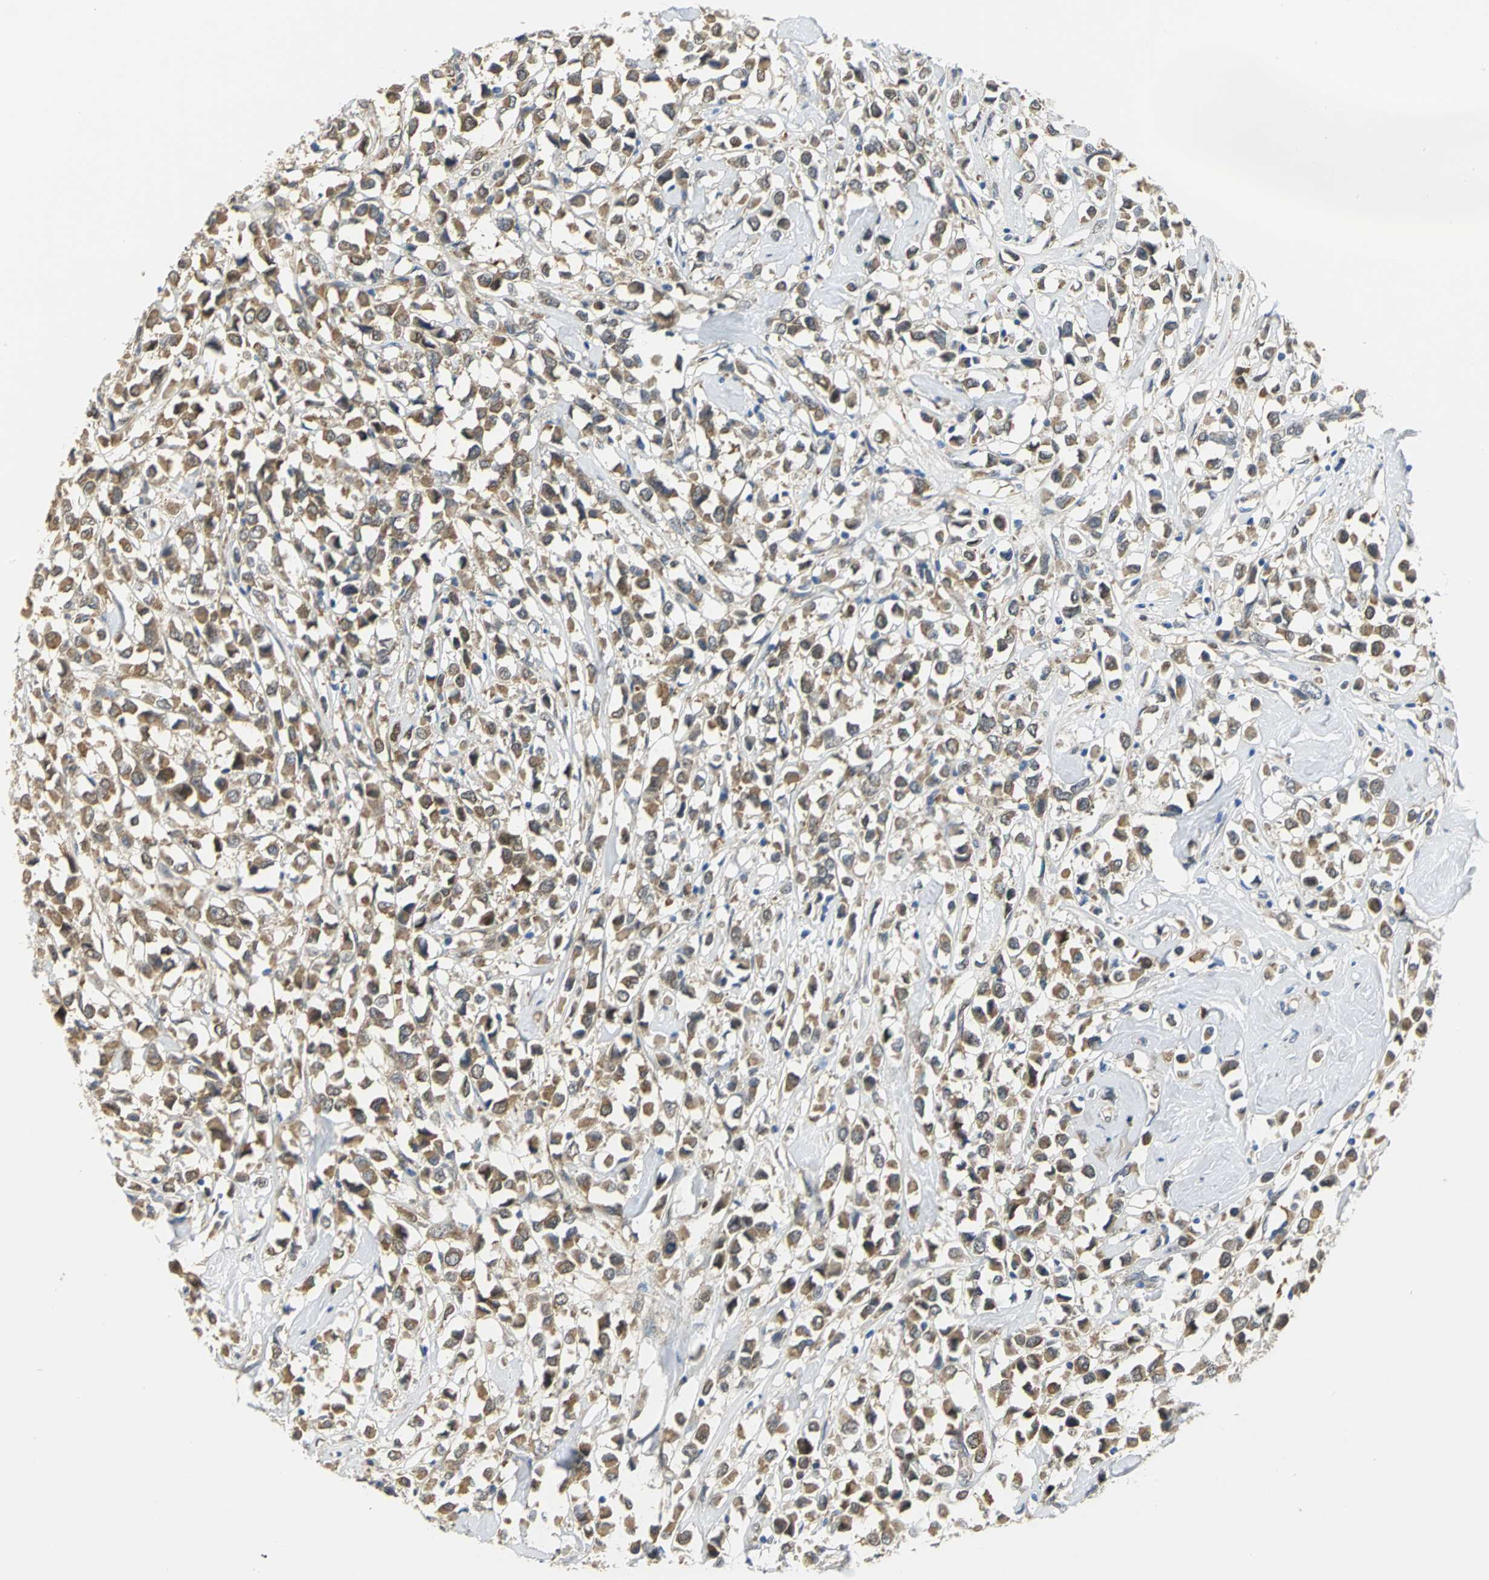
{"staining": {"intensity": "moderate", "quantity": ">75%", "location": "cytoplasmic/membranous"}, "tissue": "breast cancer", "cell_type": "Tumor cells", "image_type": "cancer", "snomed": [{"axis": "morphology", "description": "Duct carcinoma"}, {"axis": "topography", "description": "Breast"}], "caption": "Tumor cells display moderate cytoplasmic/membranous staining in approximately >75% of cells in invasive ductal carcinoma (breast). (IHC, brightfield microscopy, high magnification).", "gene": "PGM3", "patient": {"sex": "female", "age": 61}}